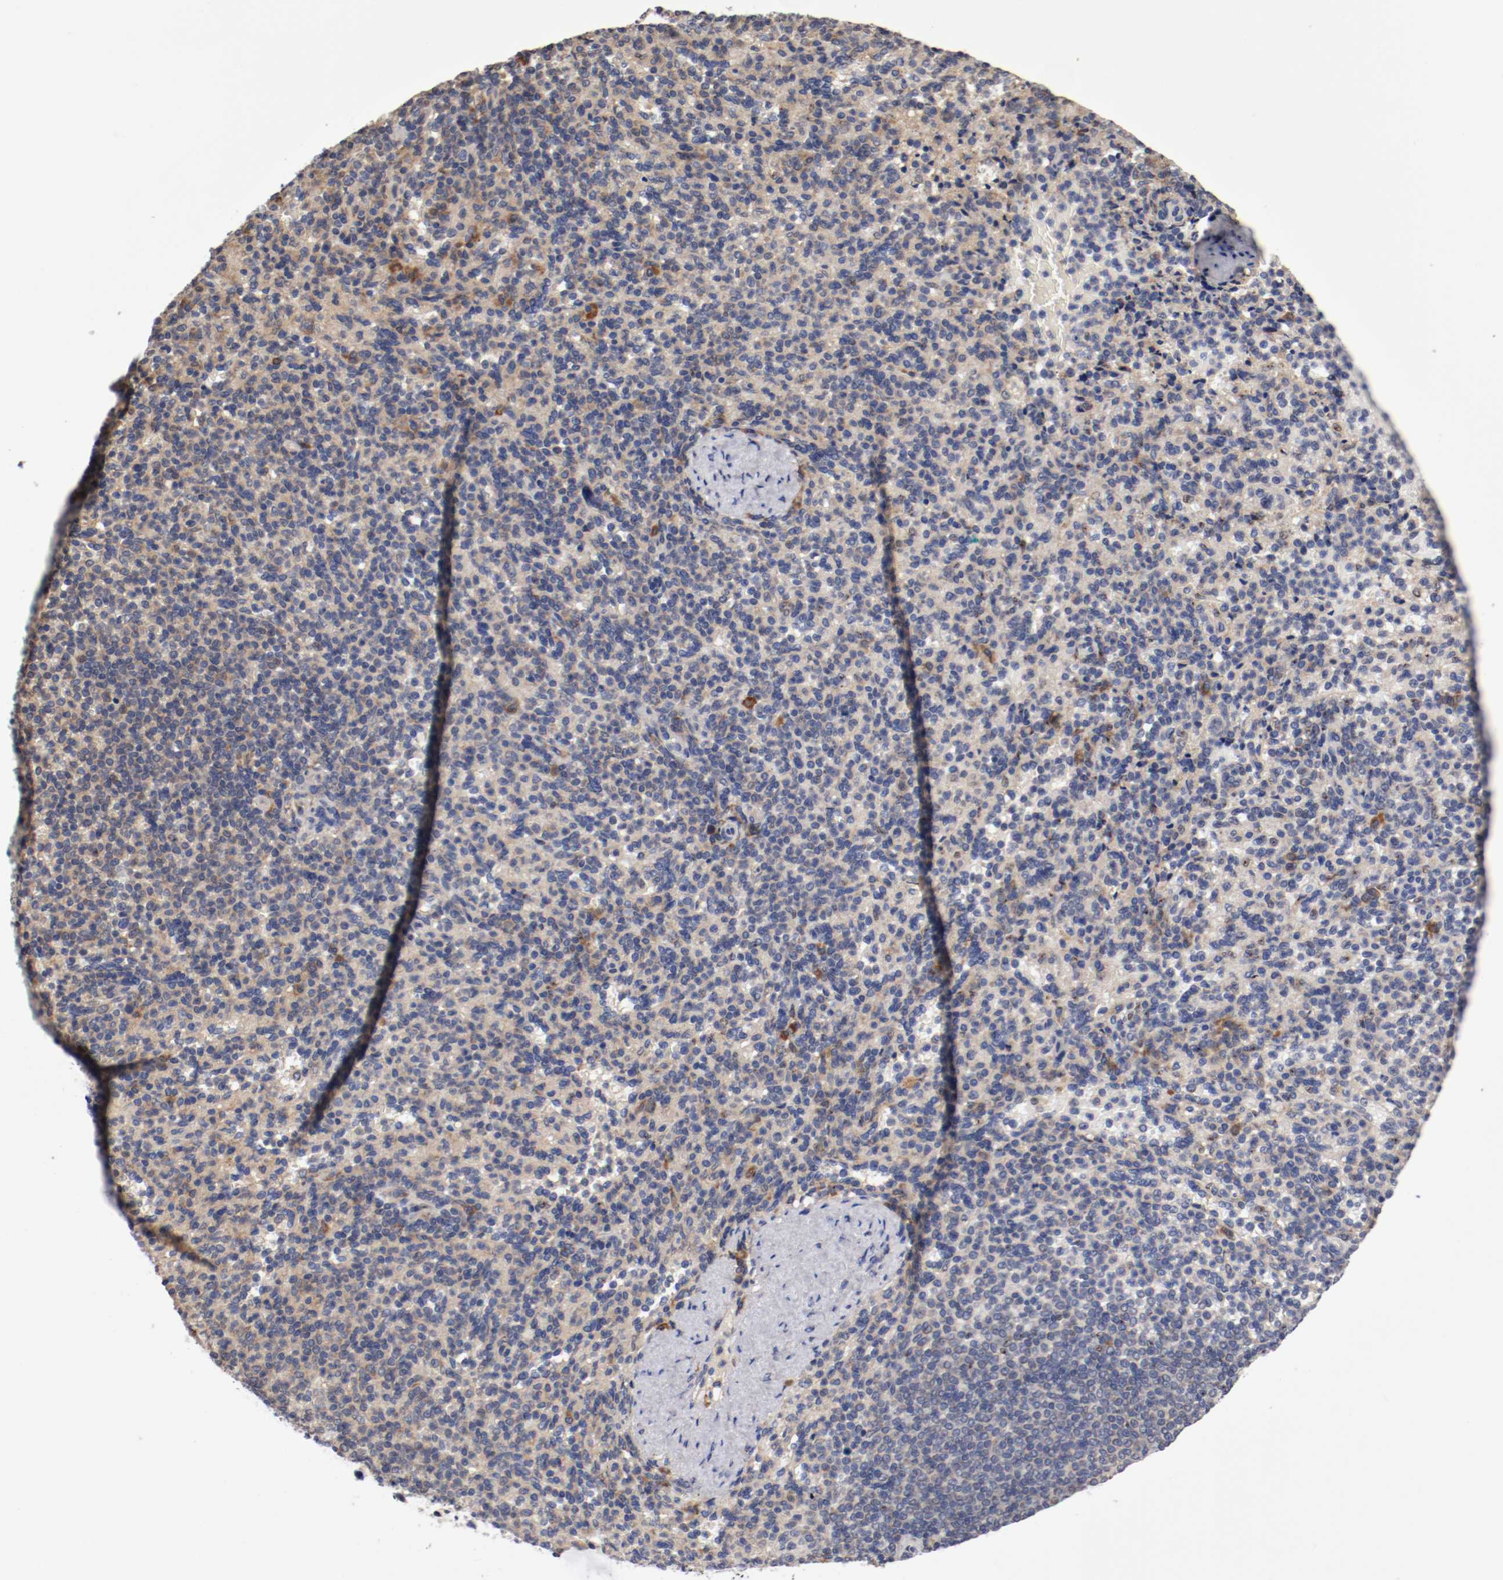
{"staining": {"intensity": "negative", "quantity": "none", "location": "none"}, "tissue": "spleen", "cell_type": "Cells in red pulp", "image_type": "normal", "snomed": [{"axis": "morphology", "description": "Normal tissue, NOS"}, {"axis": "topography", "description": "Spleen"}], "caption": "This photomicrograph is of normal spleen stained with immunohistochemistry (IHC) to label a protein in brown with the nuclei are counter-stained blue. There is no expression in cells in red pulp. (DAB immunohistochemistry, high magnification).", "gene": "TNFSF12", "patient": {"sex": "female", "age": 74}}